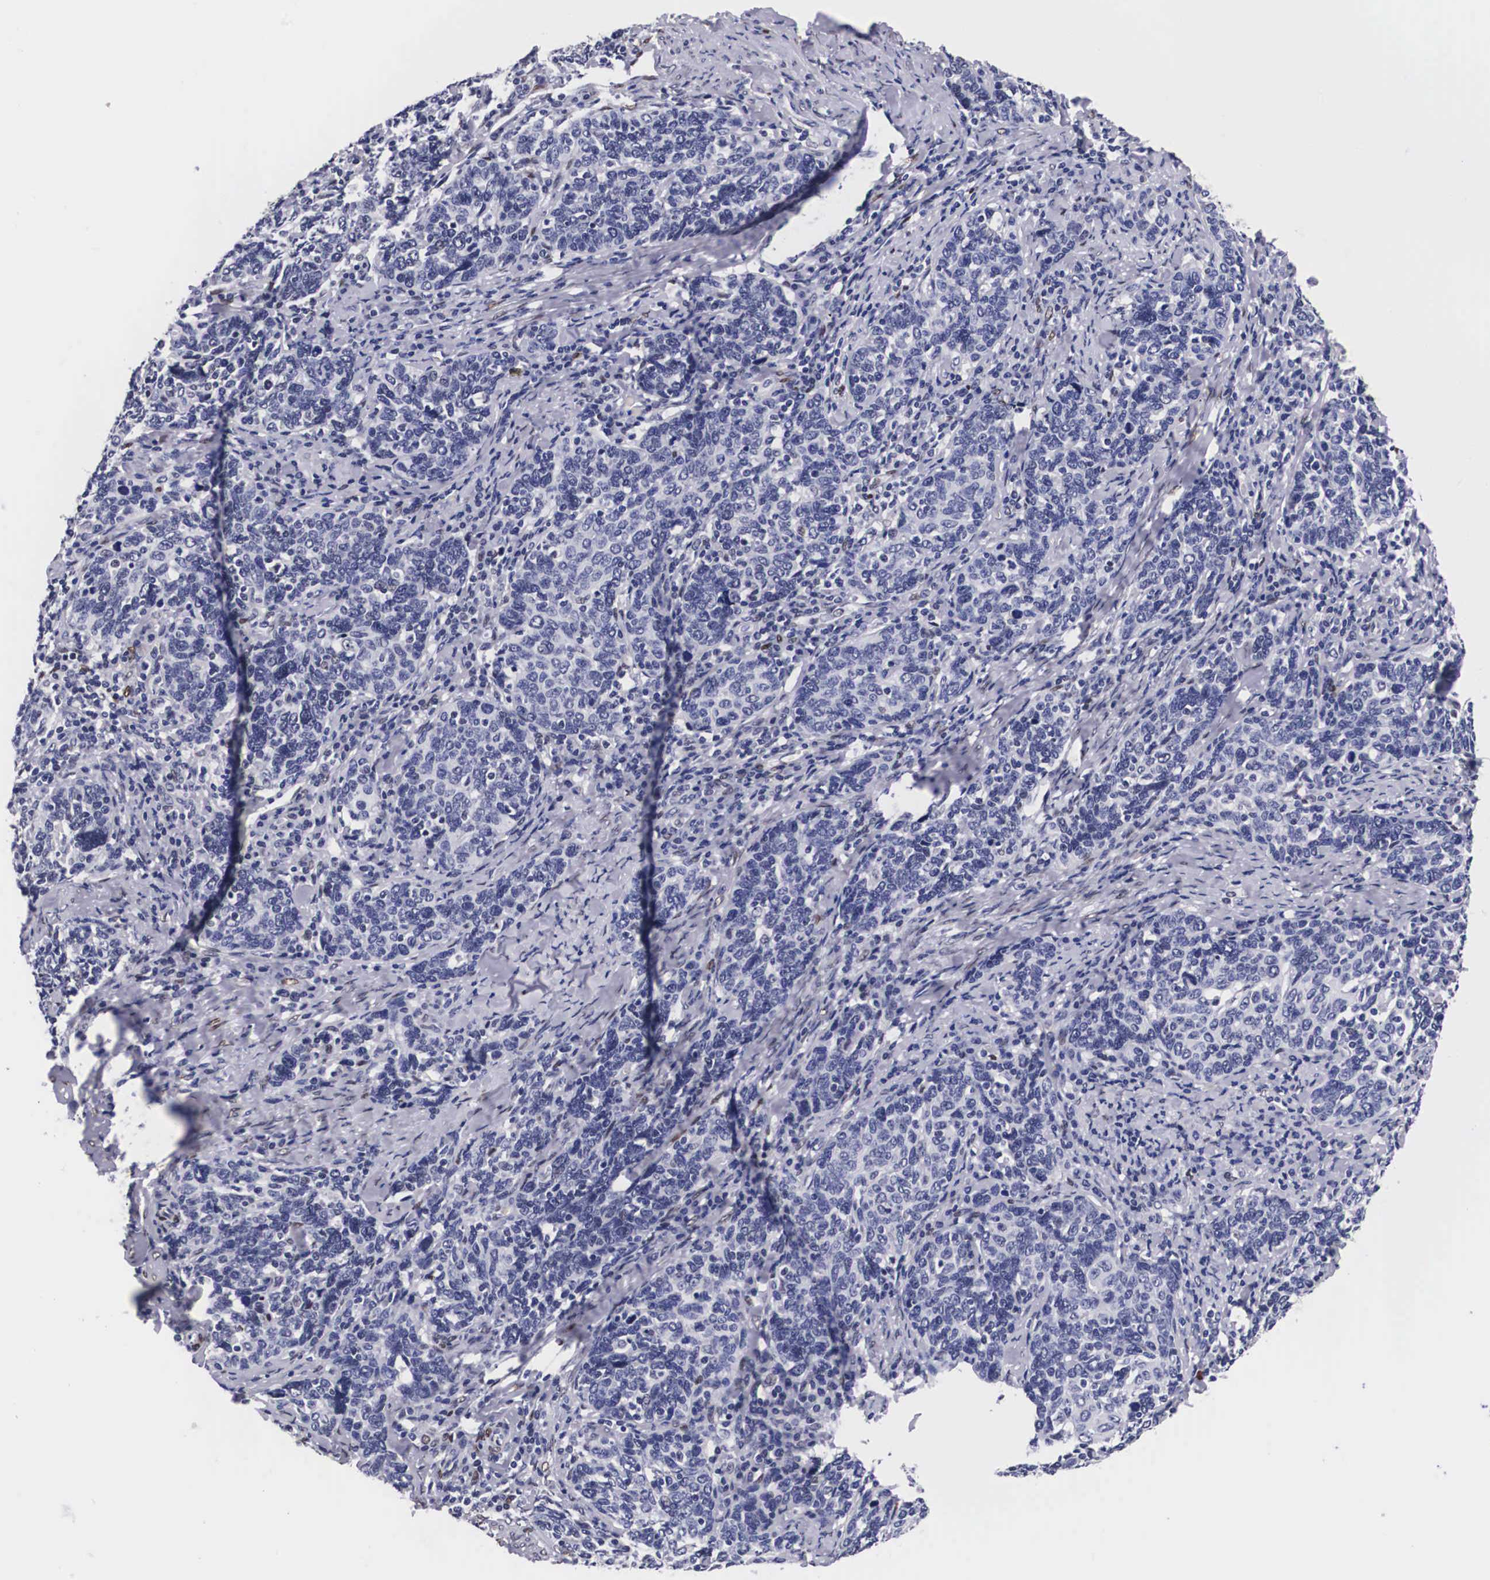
{"staining": {"intensity": "negative", "quantity": "none", "location": "none"}, "tissue": "cervical cancer", "cell_type": "Tumor cells", "image_type": "cancer", "snomed": [{"axis": "morphology", "description": "Squamous cell carcinoma, NOS"}, {"axis": "topography", "description": "Cervix"}], "caption": "Immunohistochemical staining of cervical squamous cell carcinoma exhibits no significant expression in tumor cells. (DAB (3,3'-diaminobenzidine) immunohistochemistry visualized using brightfield microscopy, high magnification).", "gene": "KHDRBS3", "patient": {"sex": "female", "age": 41}}